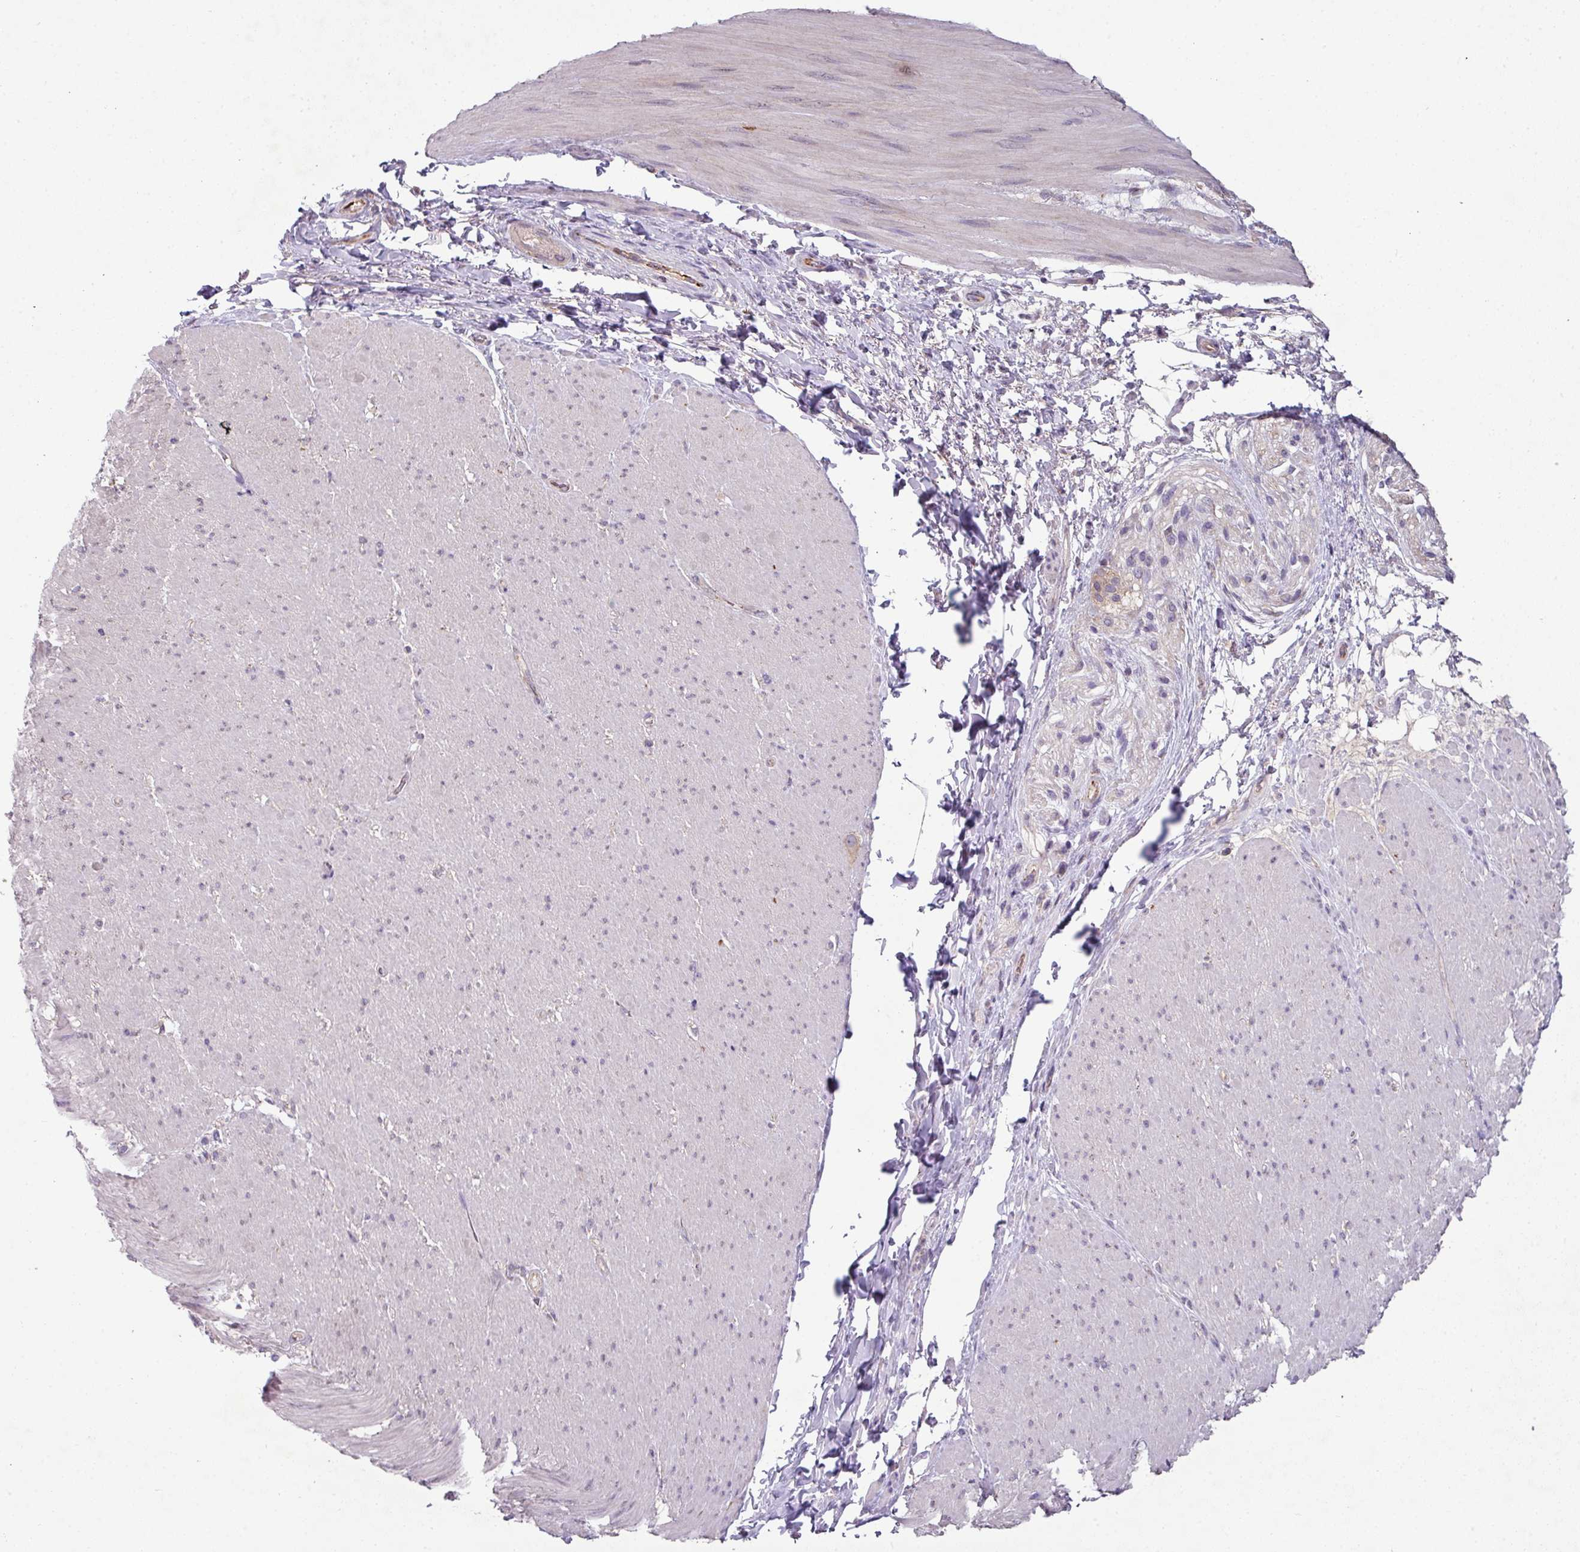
{"staining": {"intensity": "negative", "quantity": "none", "location": "none"}, "tissue": "smooth muscle", "cell_type": "Smooth muscle cells", "image_type": "normal", "snomed": [{"axis": "morphology", "description": "Normal tissue, NOS"}, {"axis": "topography", "description": "Smooth muscle"}, {"axis": "topography", "description": "Rectum"}], "caption": "This photomicrograph is of normal smooth muscle stained with IHC to label a protein in brown with the nuclei are counter-stained blue. There is no staining in smooth muscle cells. Brightfield microscopy of immunohistochemistry (IHC) stained with DAB (3,3'-diaminobenzidine) (brown) and hematoxylin (blue), captured at high magnification.", "gene": "LRRC9", "patient": {"sex": "male", "age": 53}}